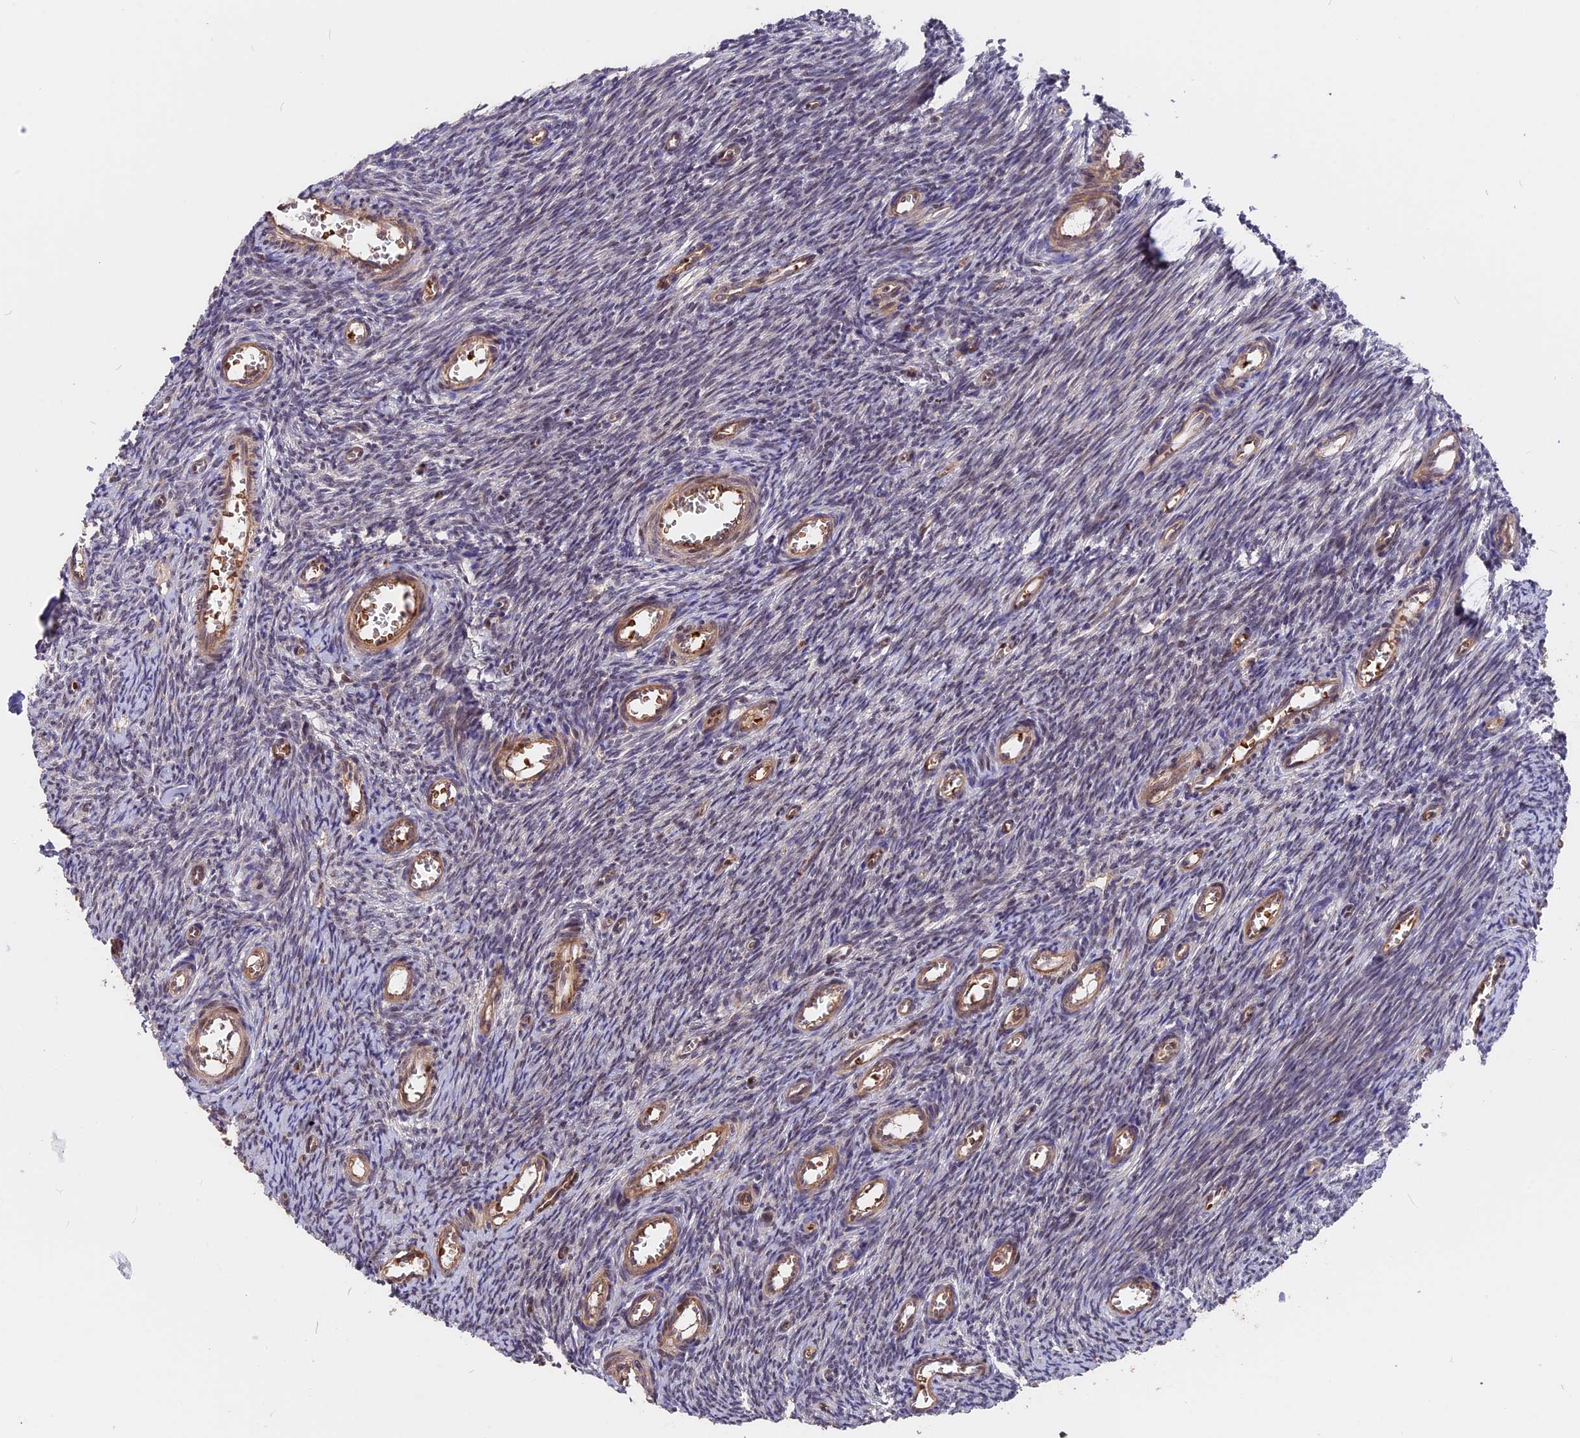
{"staining": {"intensity": "negative", "quantity": "none", "location": "none"}, "tissue": "ovary", "cell_type": "Follicle cells", "image_type": "normal", "snomed": [{"axis": "morphology", "description": "Normal tissue, NOS"}, {"axis": "topography", "description": "Ovary"}], "caption": "Normal ovary was stained to show a protein in brown. There is no significant positivity in follicle cells. (DAB IHC, high magnification).", "gene": "ZC3H10", "patient": {"sex": "female", "age": 44}}